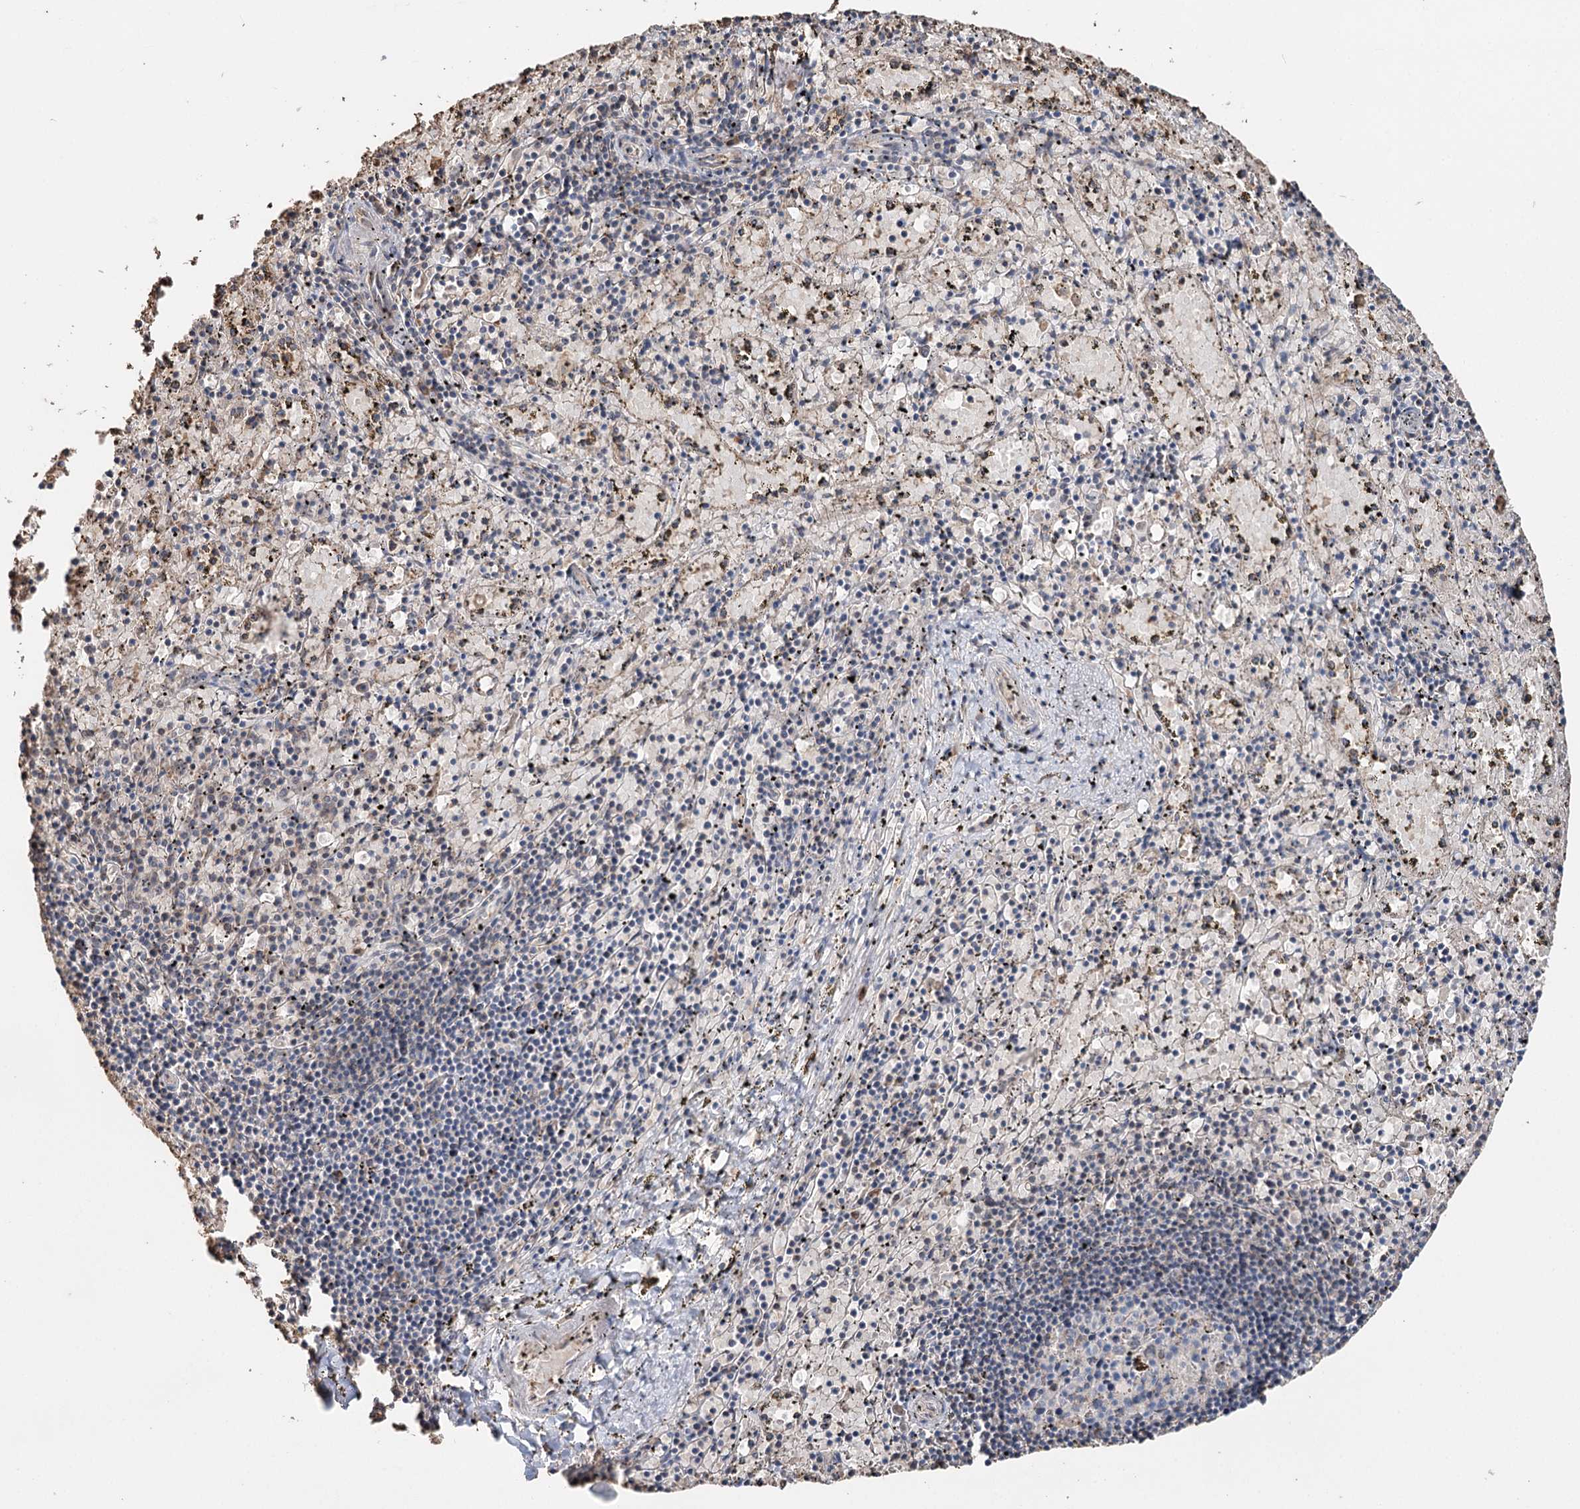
{"staining": {"intensity": "moderate", "quantity": "<25%", "location": "cytoplasmic/membranous"}, "tissue": "spleen", "cell_type": "Cells in red pulp", "image_type": "normal", "snomed": [{"axis": "morphology", "description": "Normal tissue, NOS"}, {"axis": "topography", "description": "Spleen"}], "caption": "A low amount of moderate cytoplasmic/membranous expression is present in approximately <25% of cells in red pulp in normal spleen.", "gene": "SYVN1", "patient": {"sex": "male", "age": 11}}